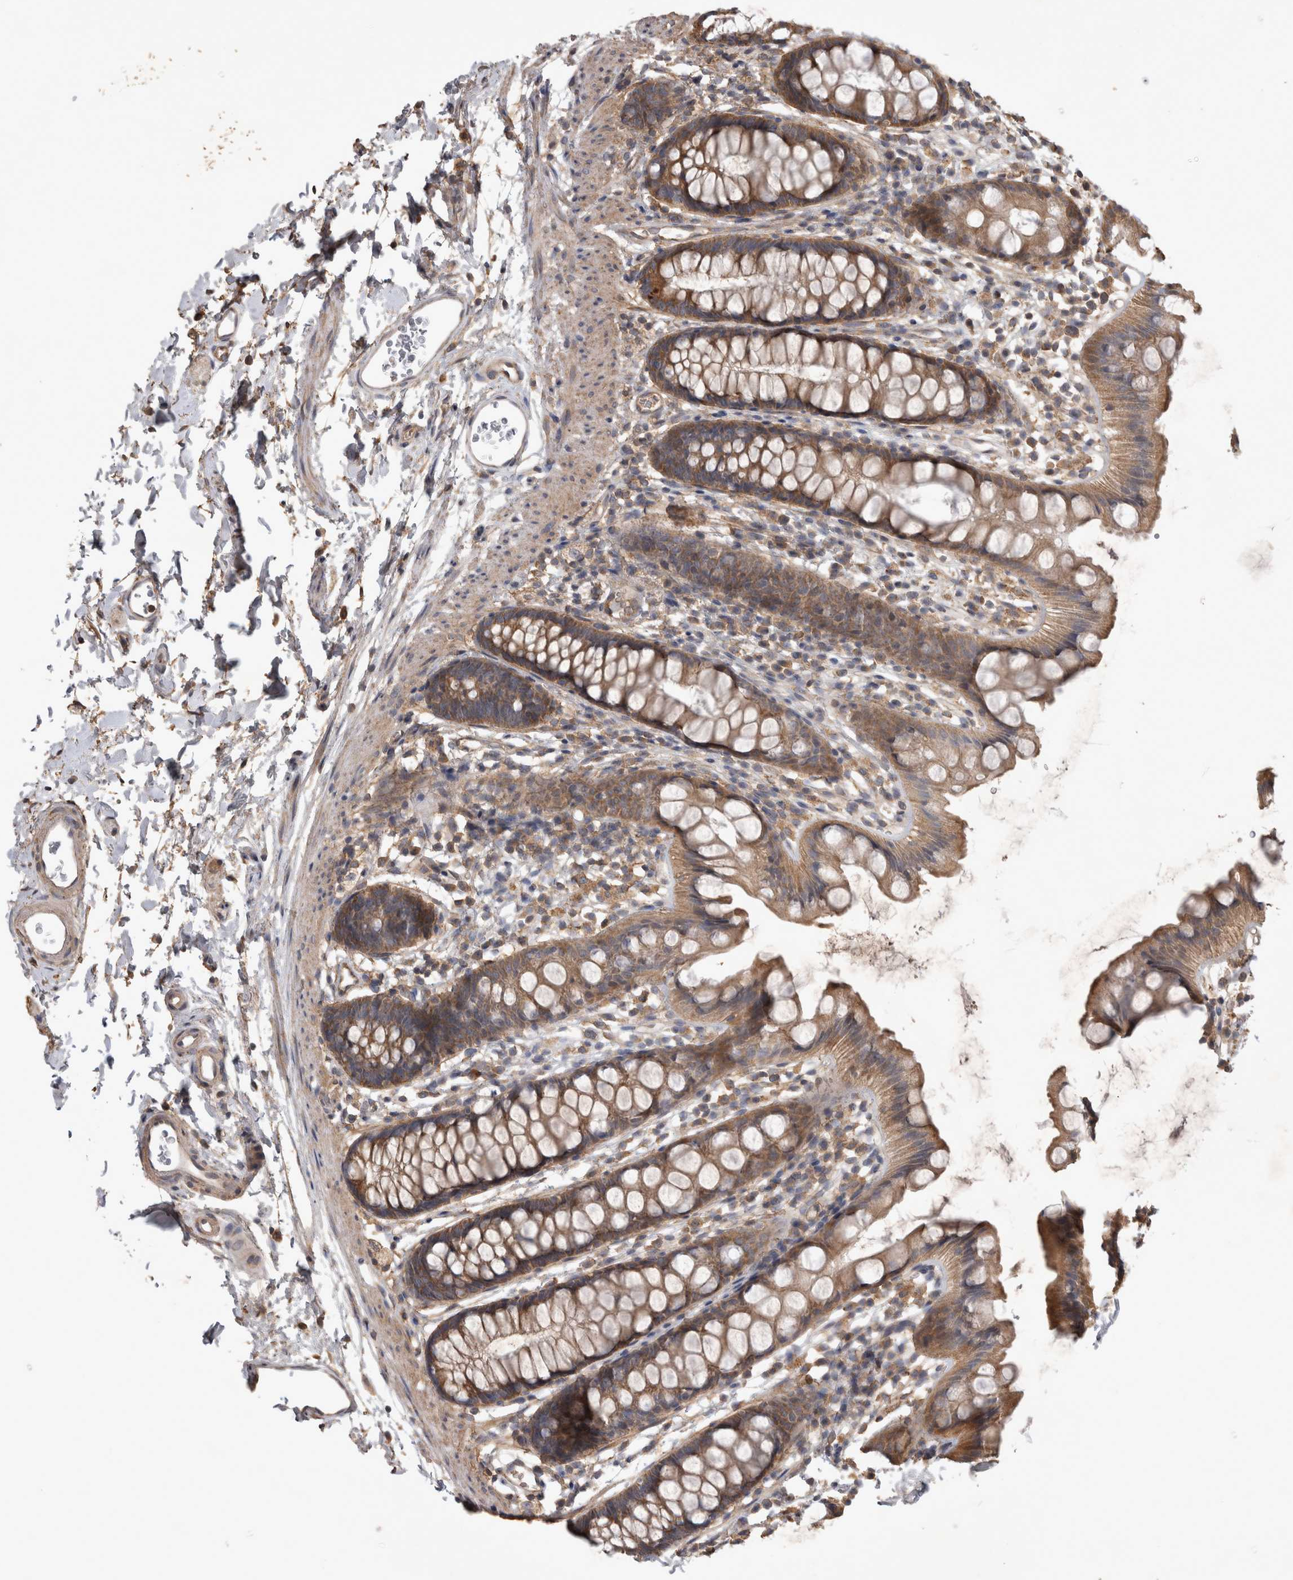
{"staining": {"intensity": "moderate", "quantity": ">75%", "location": "cytoplasmic/membranous"}, "tissue": "rectum", "cell_type": "Glandular cells", "image_type": "normal", "snomed": [{"axis": "morphology", "description": "Normal tissue, NOS"}, {"axis": "topography", "description": "Rectum"}], "caption": "Immunohistochemistry (IHC) staining of unremarkable rectum, which demonstrates medium levels of moderate cytoplasmic/membranous staining in approximately >75% of glandular cells indicating moderate cytoplasmic/membranous protein positivity. The staining was performed using DAB (brown) for protein detection and nuclei were counterstained in hematoxylin (blue).", "gene": "TRMT61B", "patient": {"sex": "female", "age": 65}}